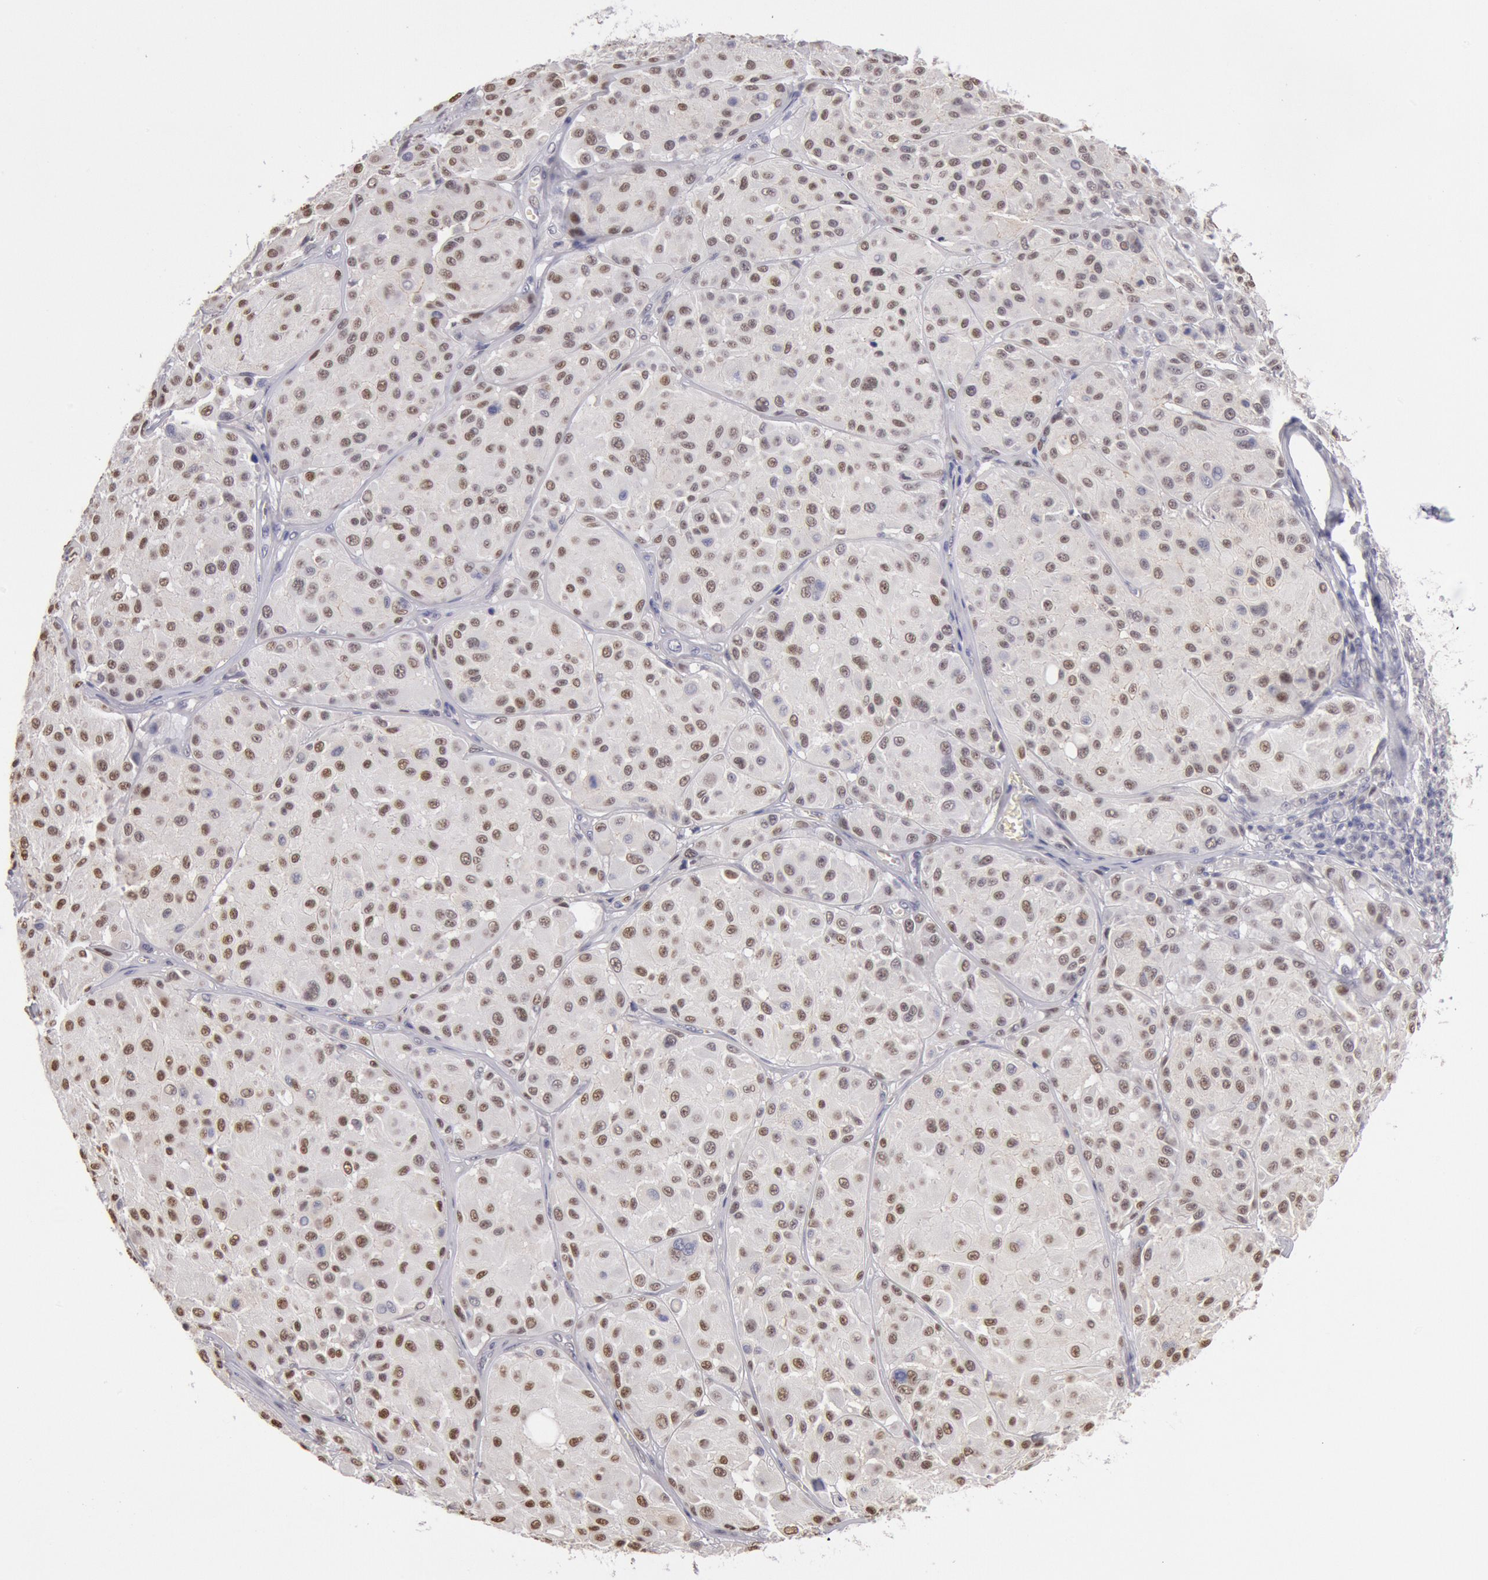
{"staining": {"intensity": "weak", "quantity": "25%-75%", "location": "cytoplasmic/membranous,nuclear"}, "tissue": "melanoma", "cell_type": "Tumor cells", "image_type": "cancer", "snomed": [{"axis": "morphology", "description": "Malignant melanoma, NOS"}, {"axis": "topography", "description": "Skin"}], "caption": "Malignant melanoma was stained to show a protein in brown. There is low levels of weak cytoplasmic/membranous and nuclear staining in approximately 25%-75% of tumor cells. (DAB (3,3'-diaminobenzidine) IHC with brightfield microscopy, high magnification).", "gene": "MYH7", "patient": {"sex": "male", "age": 36}}